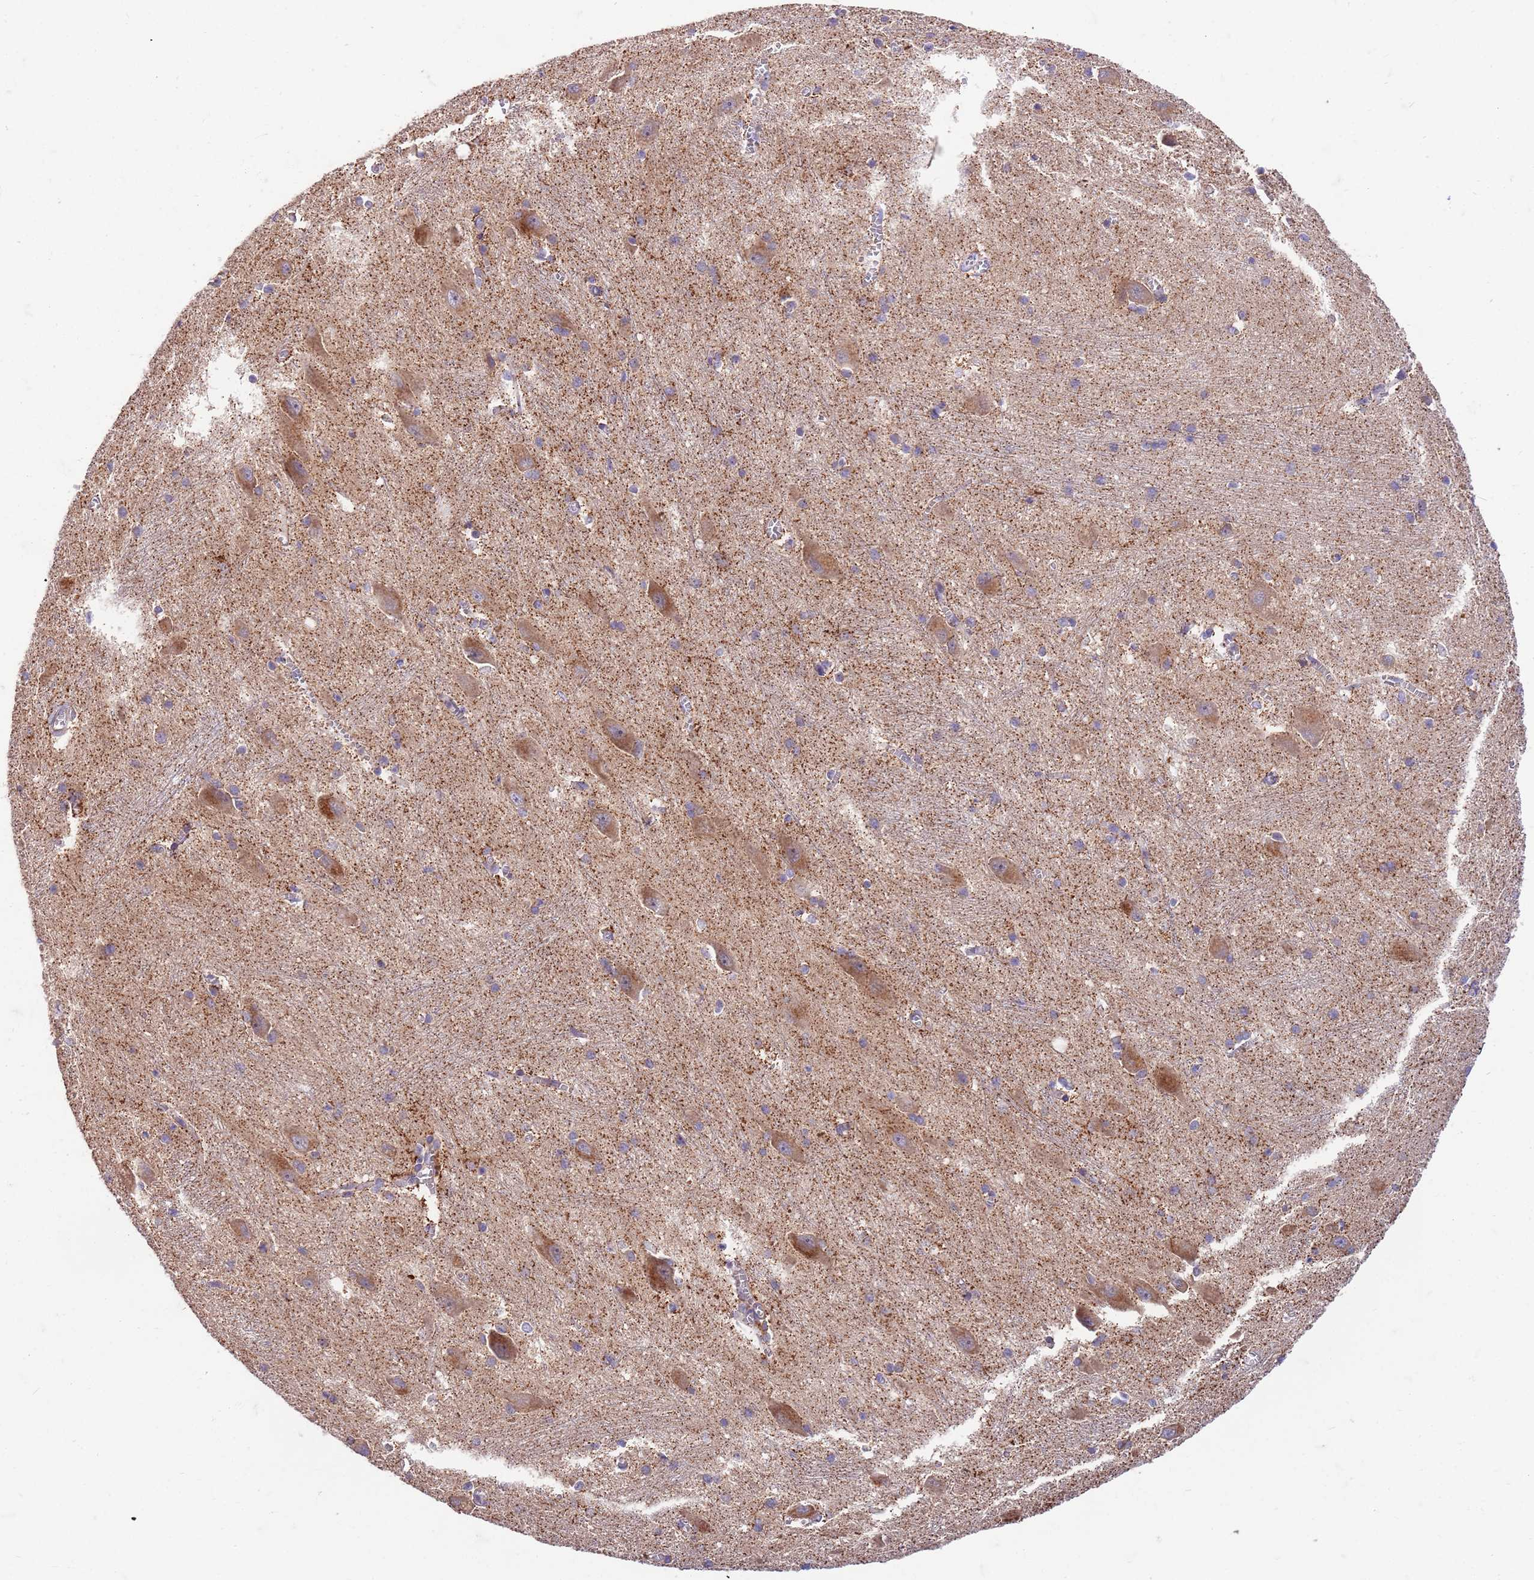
{"staining": {"intensity": "weak", "quantity": "<25%", "location": "cytoplasmic/membranous"}, "tissue": "caudate", "cell_type": "Glial cells", "image_type": "normal", "snomed": [{"axis": "morphology", "description": "Normal tissue, NOS"}, {"axis": "topography", "description": "Lateral ventricle wall"}], "caption": "Photomicrograph shows no significant protein staining in glial cells of unremarkable caudate. Nuclei are stained in blue.", "gene": "OSBP", "patient": {"sex": "male", "age": 37}}